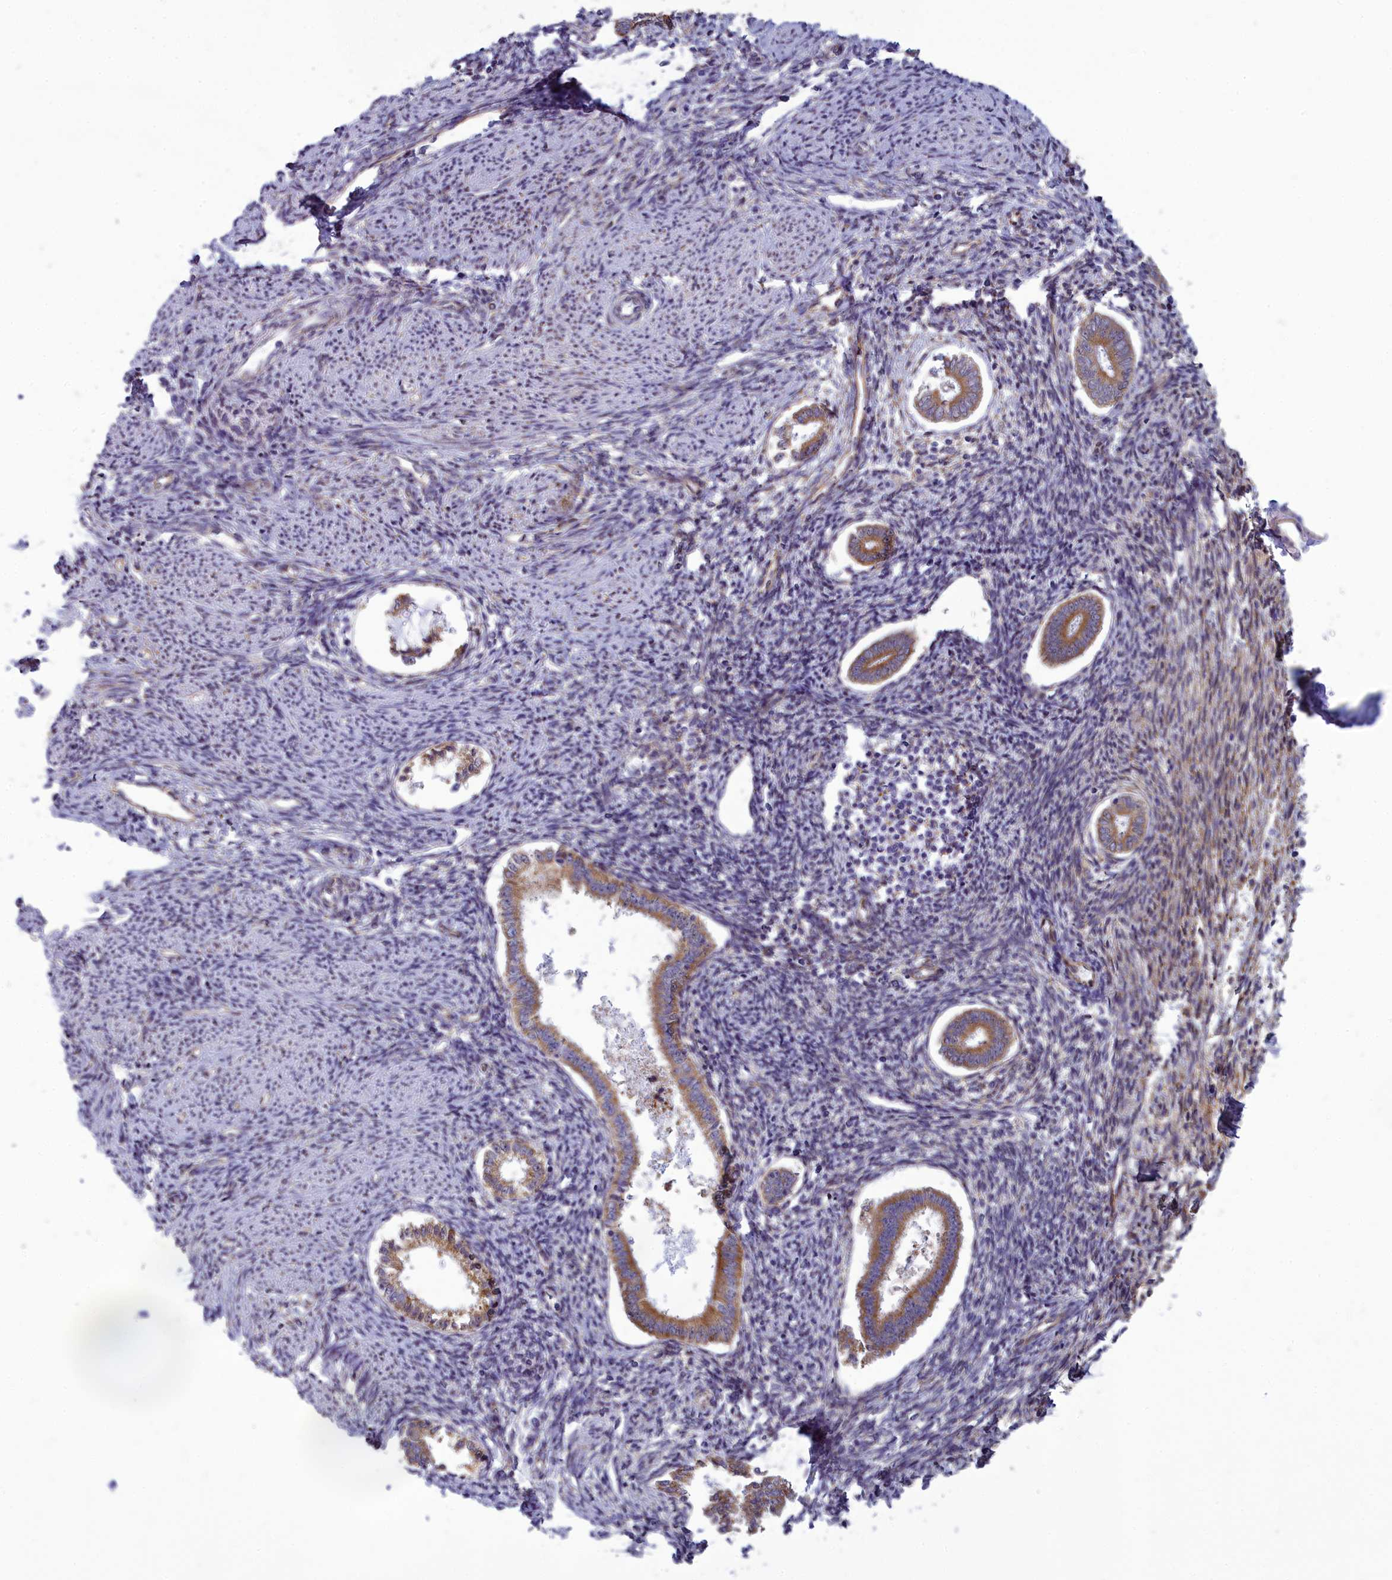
{"staining": {"intensity": "weak", "quantity": "<25%", "location": "cytoplasmic/membranous"}, "tissue": "endometrium", "cell_type": "Cells in endometrial stroma", "image_type": "normal", "snomed": [{"axis": "morphology", "description": "Normal tissue, NOS"}, {"axis": "topography", "description": "Endometrium"}], "caption": "Immunohistochemistry image of normal endometrium: human endometrium stained with DAB exhibits no significant protein staining in cells in endometrial stroma. (DAB immunohistochemistry visualized using brightfield microscopy, high magnification).", "gene": "CENATAC", "patient": {"sex": "female", "age": 56}}